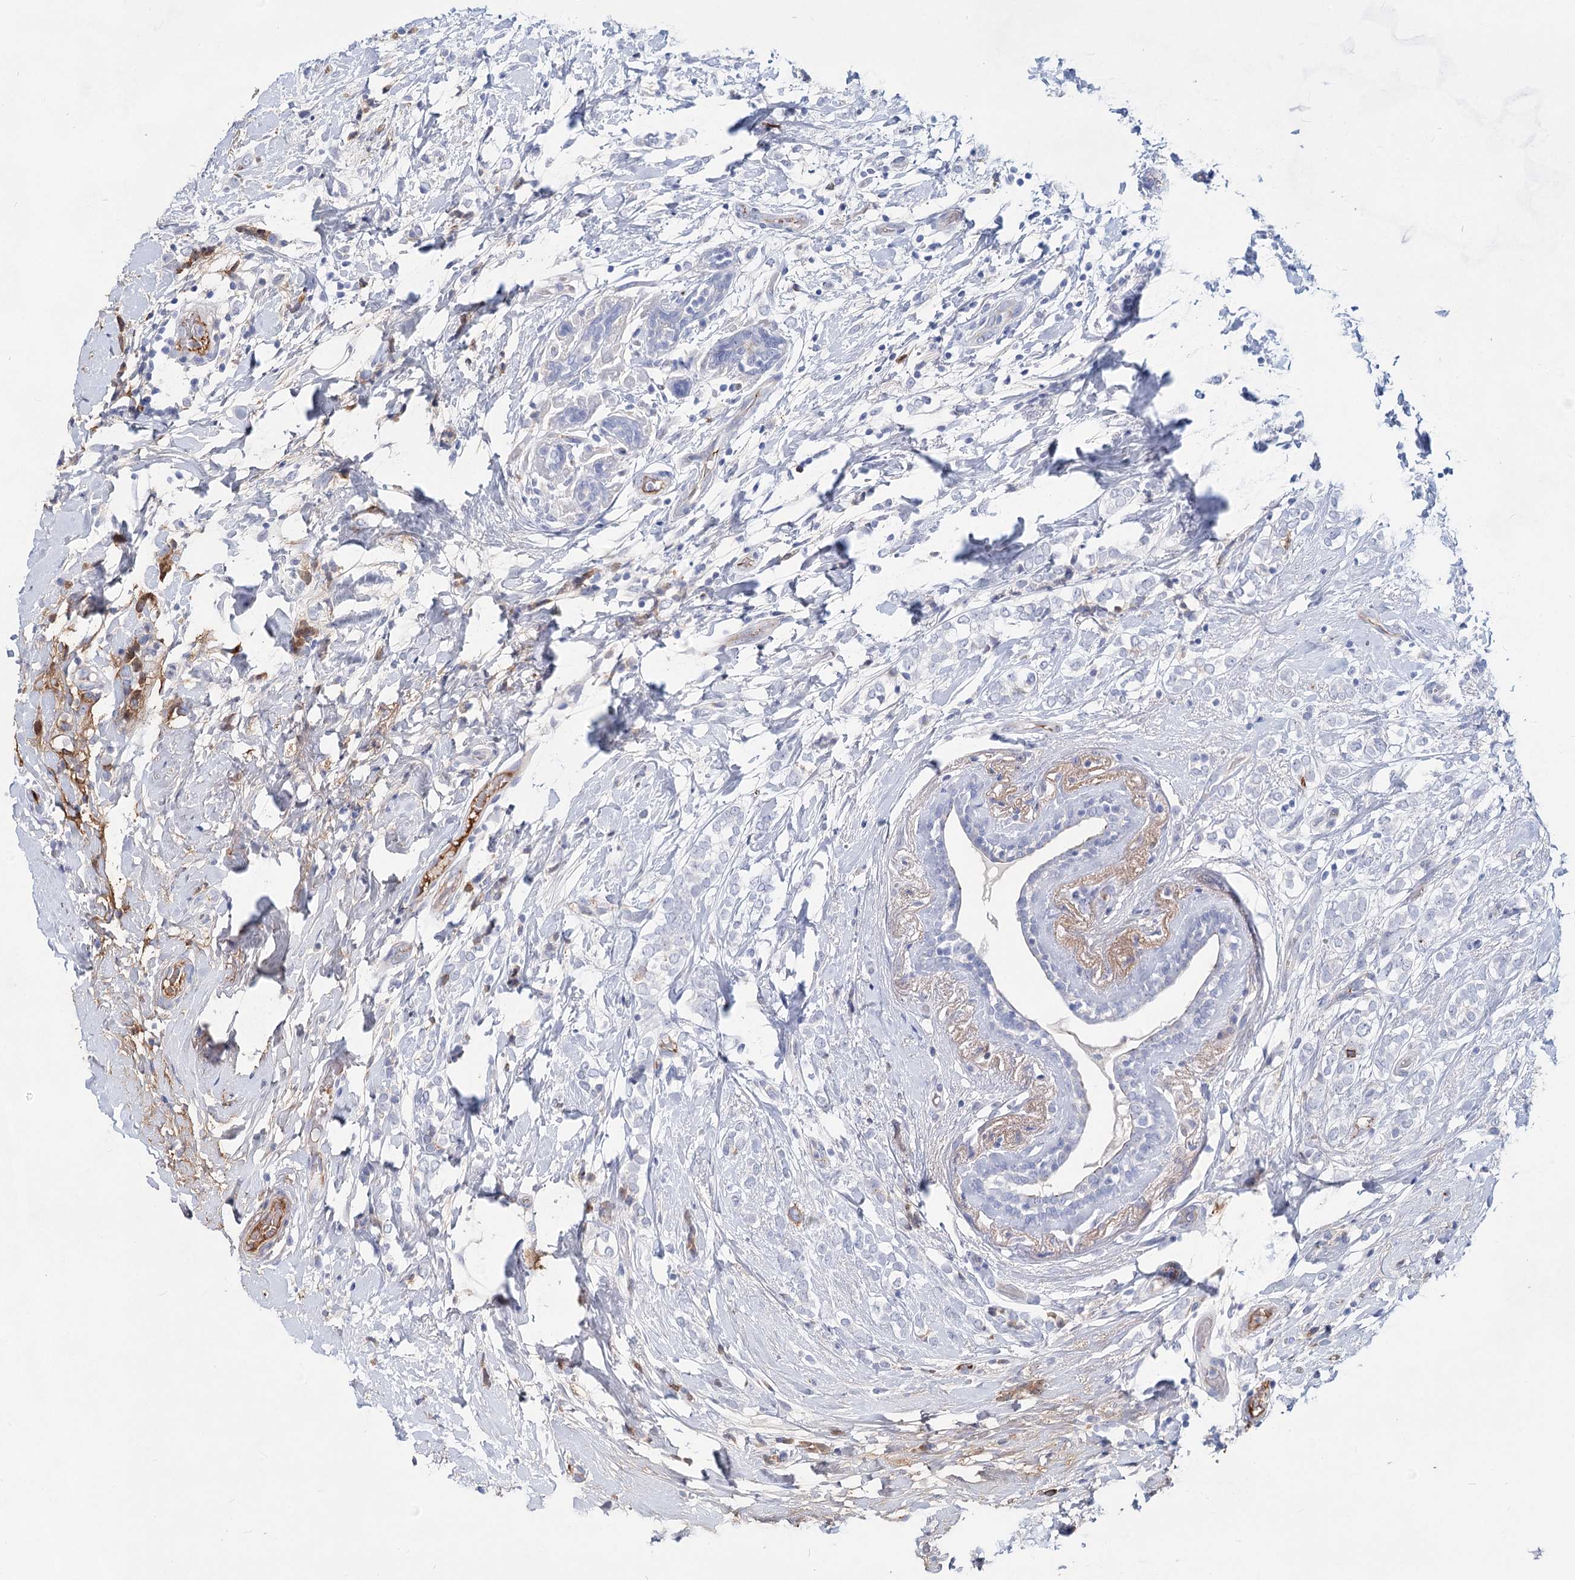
{"staining": {"intensity": "negative", "quantity": "none", "location": "none"}, "tissue": "breast cancer", "cell_type": "Tumor cells", "image_type": "cancer", "snomed": [{"axis": "morphology", "description": "Normal tissue, NOS"}, {"axis": "morphology", "description": "Lobular carcinoma"}, {"axis": "topography", "description": "Breast"}], "caption": "Tumor cells show no significant protein positivity in lobular carcinoma (breast).", "gene": "TASOR2", "patient": {"sex": "female", "age": 47}}